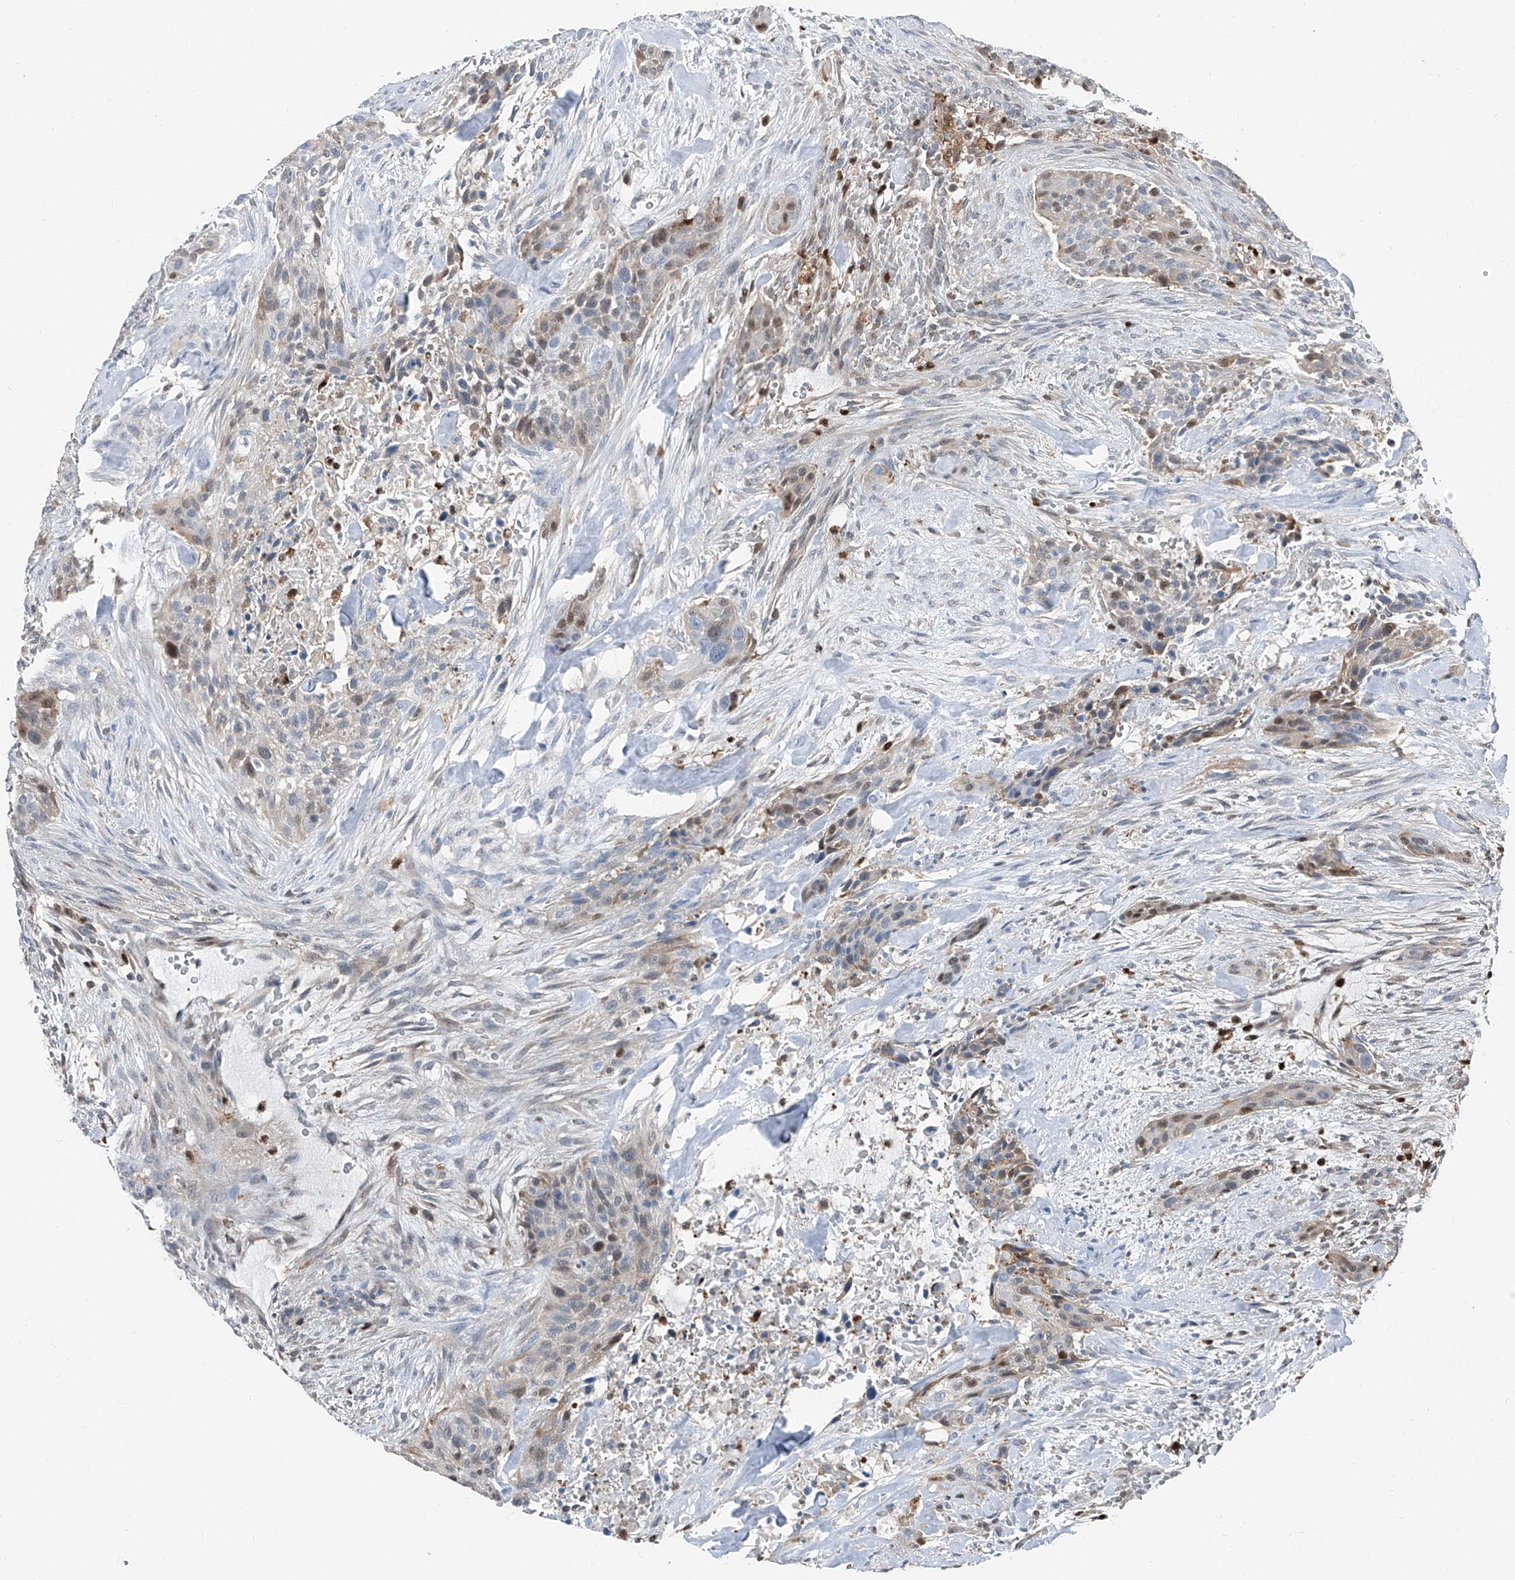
{"staining": {"intensity": "weak", "quantity": "<25%", "location": "nuclear"}, "tissue": "urothelial cancer", "cell_type": "Tumor cells", "image_type": "cancer", "snomed": [{"axis": "morphology", "description": "Urothelial carcinoma, High grade"}, {"axis": "topography", "description": "Urinary bladder"}], "caption": "Photomicrograph shows no protein positivity in tumor cells of urothelial cancer tissue.", "gene": "PSMB10", "patient": {"sex": "male", "age": 35}}